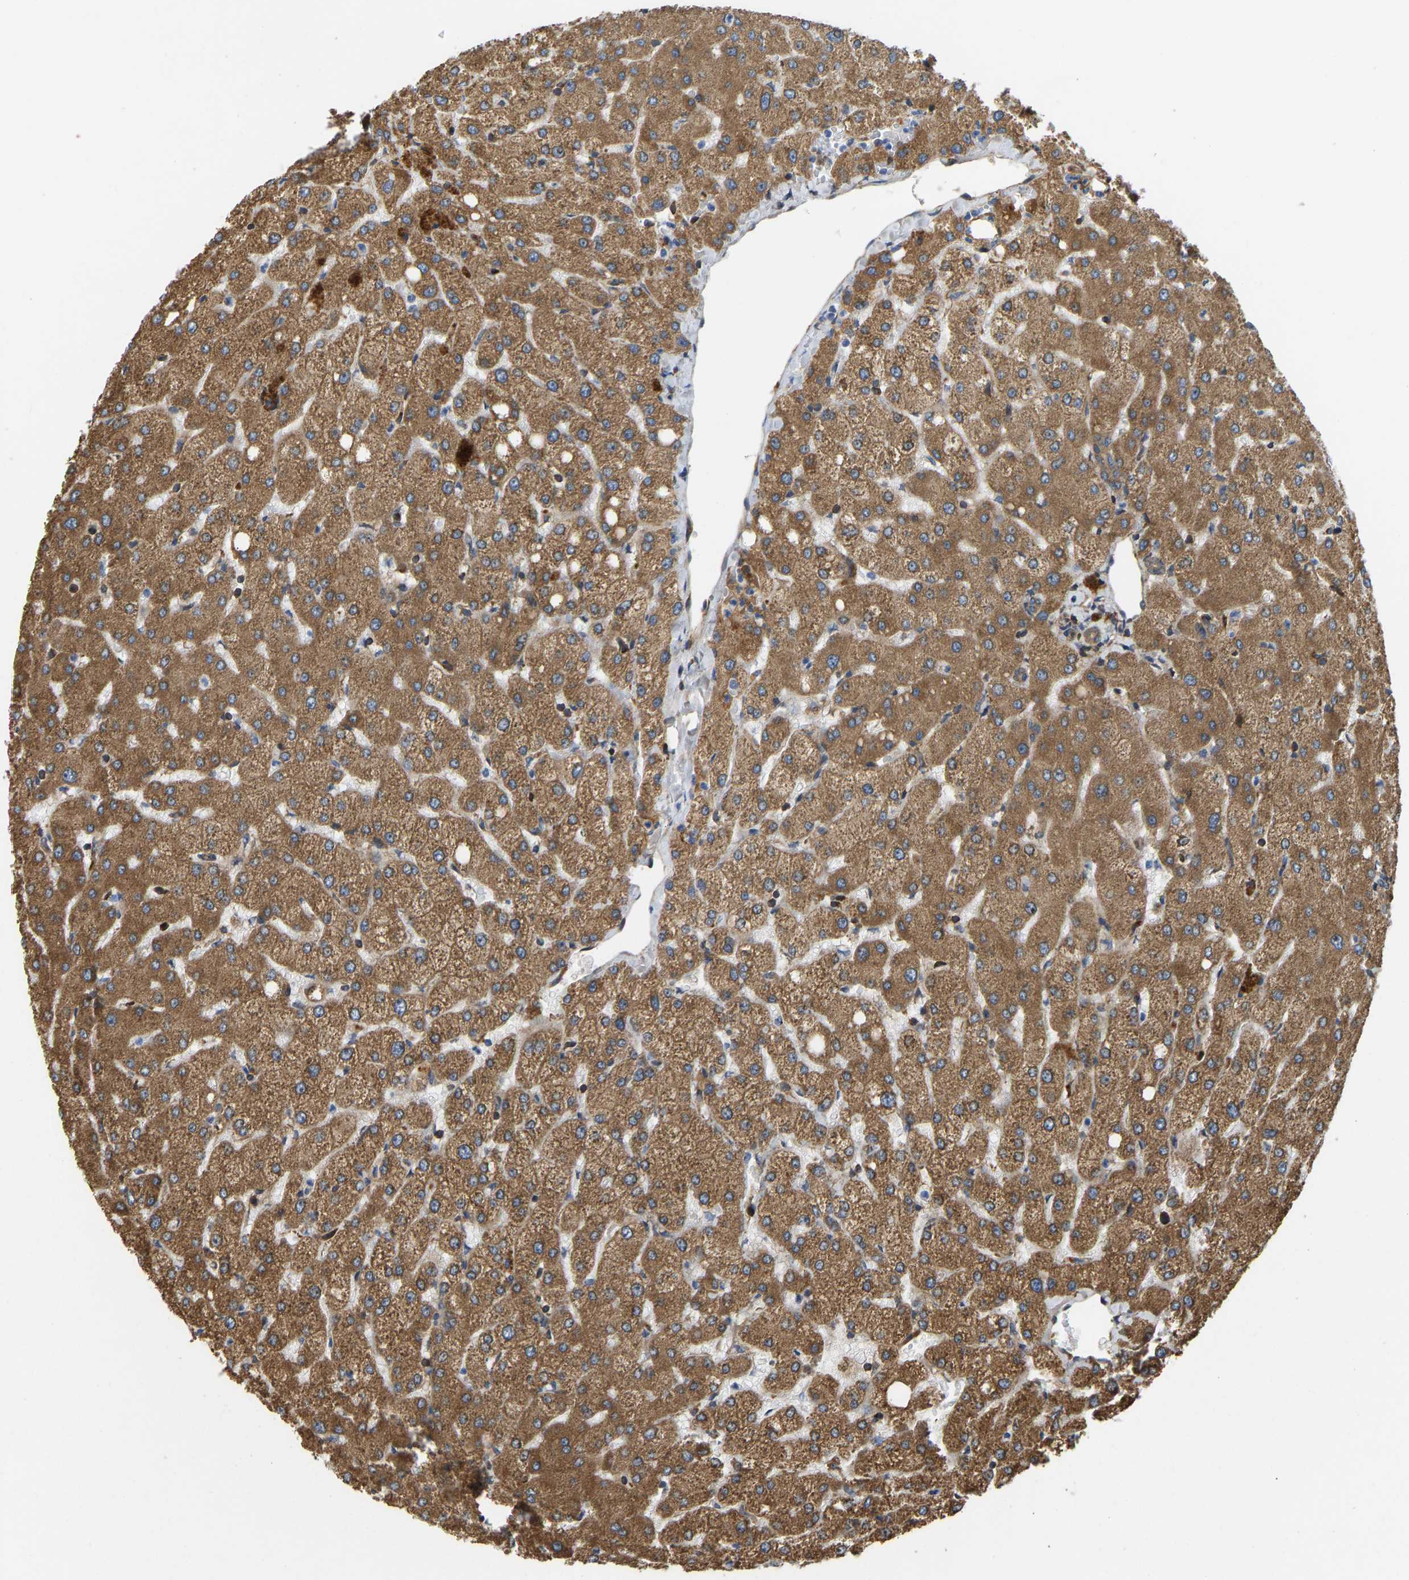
{"staining": {"intensity": "moderate", "quantity": ">75%", "location": "cytoplasmic/membranous"}, "tissue": "liver", "cell_type": "Cholangiocytes", "image_type": "normal", "snomed": [{"axis": "morphology", "description": "Normal tissue, NOS"}, {"axis": "topography", "description": "Liver"}], "caption": "A brown stain shows moderate cytoplasmic/membranous positivity of a protein in cholangiocytes of normal human liver. Ihc stains the protein in brown and the nuclei are stained blue.", "gene": "RASGRF2", "patient": {"sex": "female", "age": 54}}